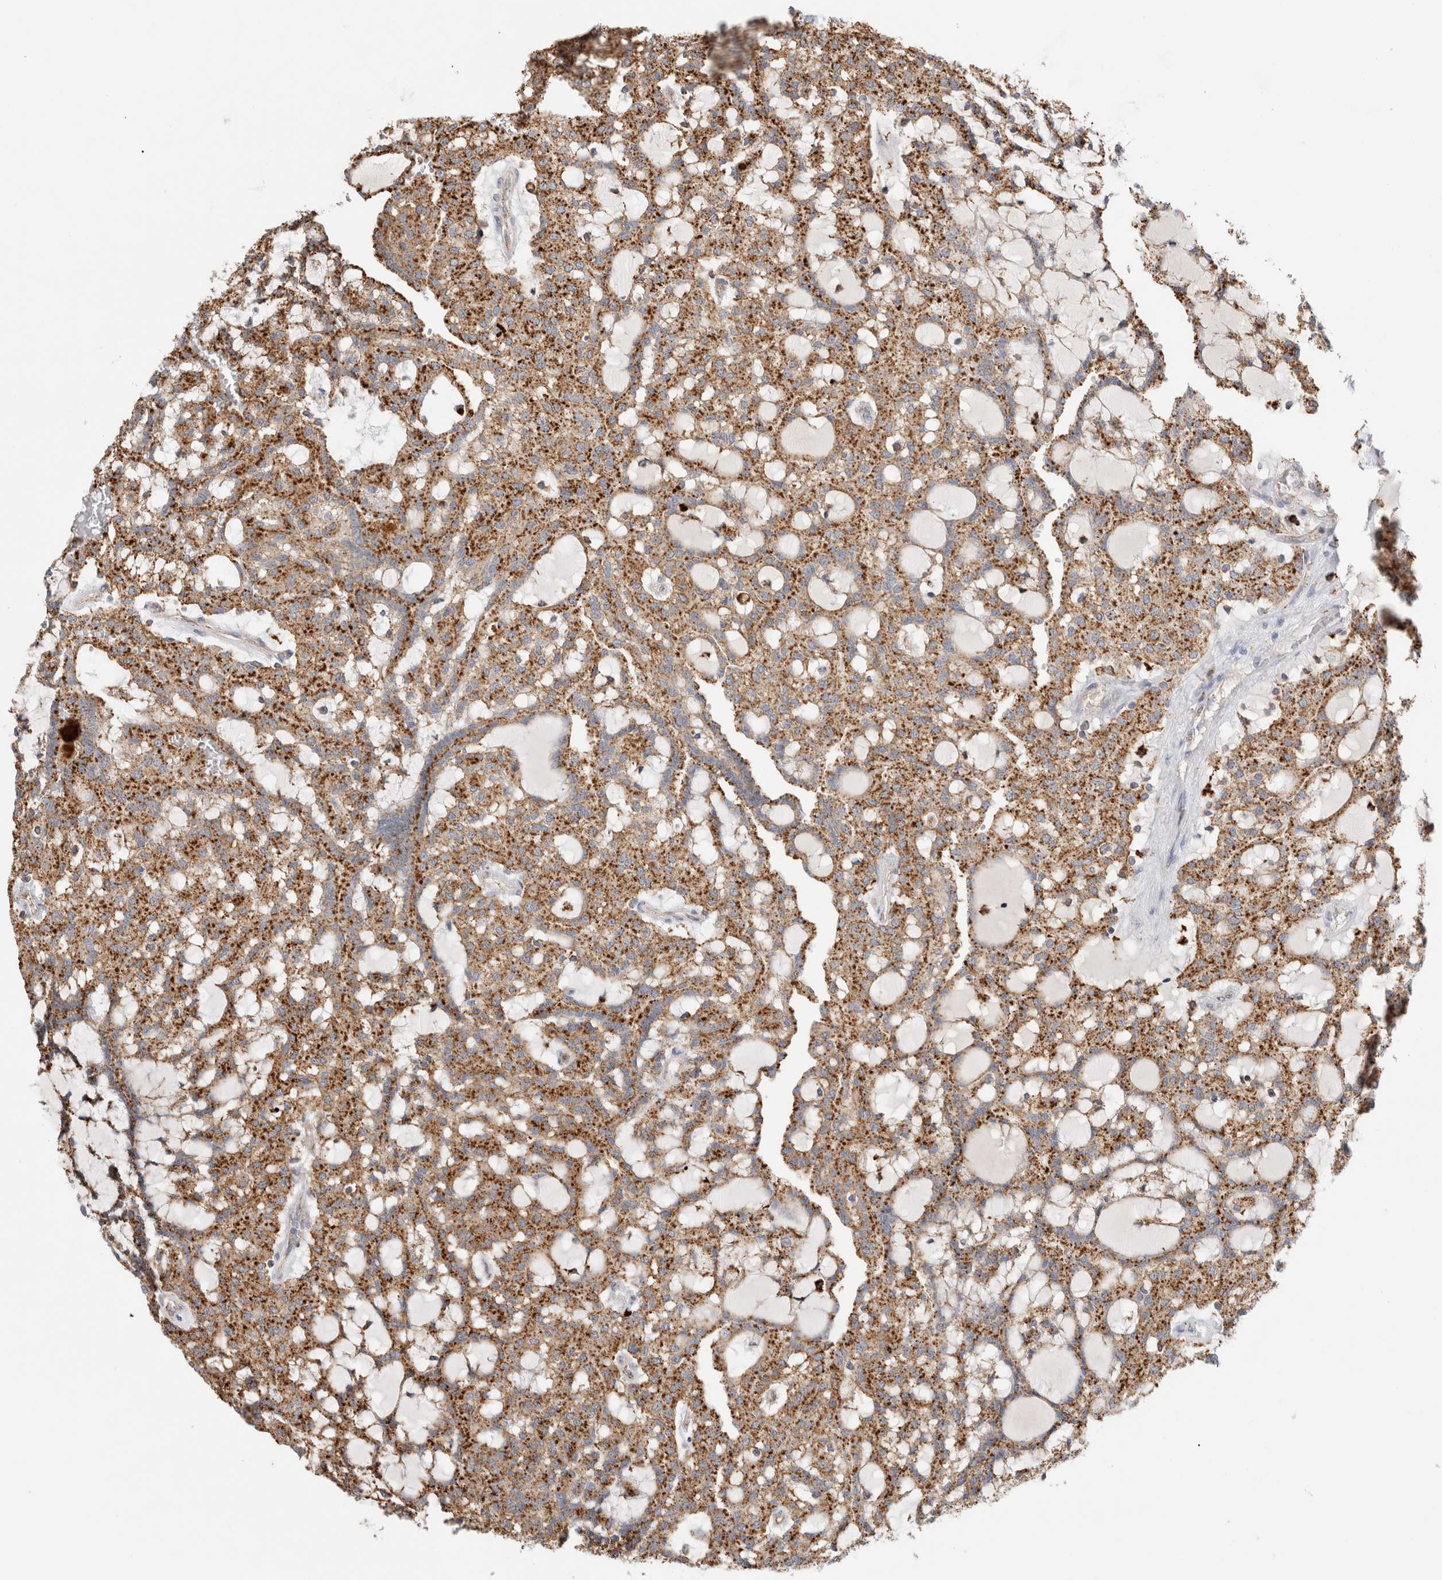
{"staining": {"intensity": "strong", "quantity": ">75%", "location": "cytoplasmic/membranous"}, "tissue": "renal cancer", "cell_type": "Tumor cells", "image_type": "cancer", "snomed": [{"axis": "morphology", "description": "Adenocarcinoma, NOS"}, {"axis": "topography", "description": "Kidney"}], "caption": "Brown immunohistochemical staining in adenocarcinoma (renal) exhibits strong cytoplasmic/membranous expression in approximately >75% of tumor cells. The staining was performed using DAB (3,3'-diaminobenzidine) to visualize the protein expression in brown, while the nuclei were stained in blue with hematoxylin (Magnification: 20x).", "gene": "GNS", "patient": {"sex": "male", "age": 63}}